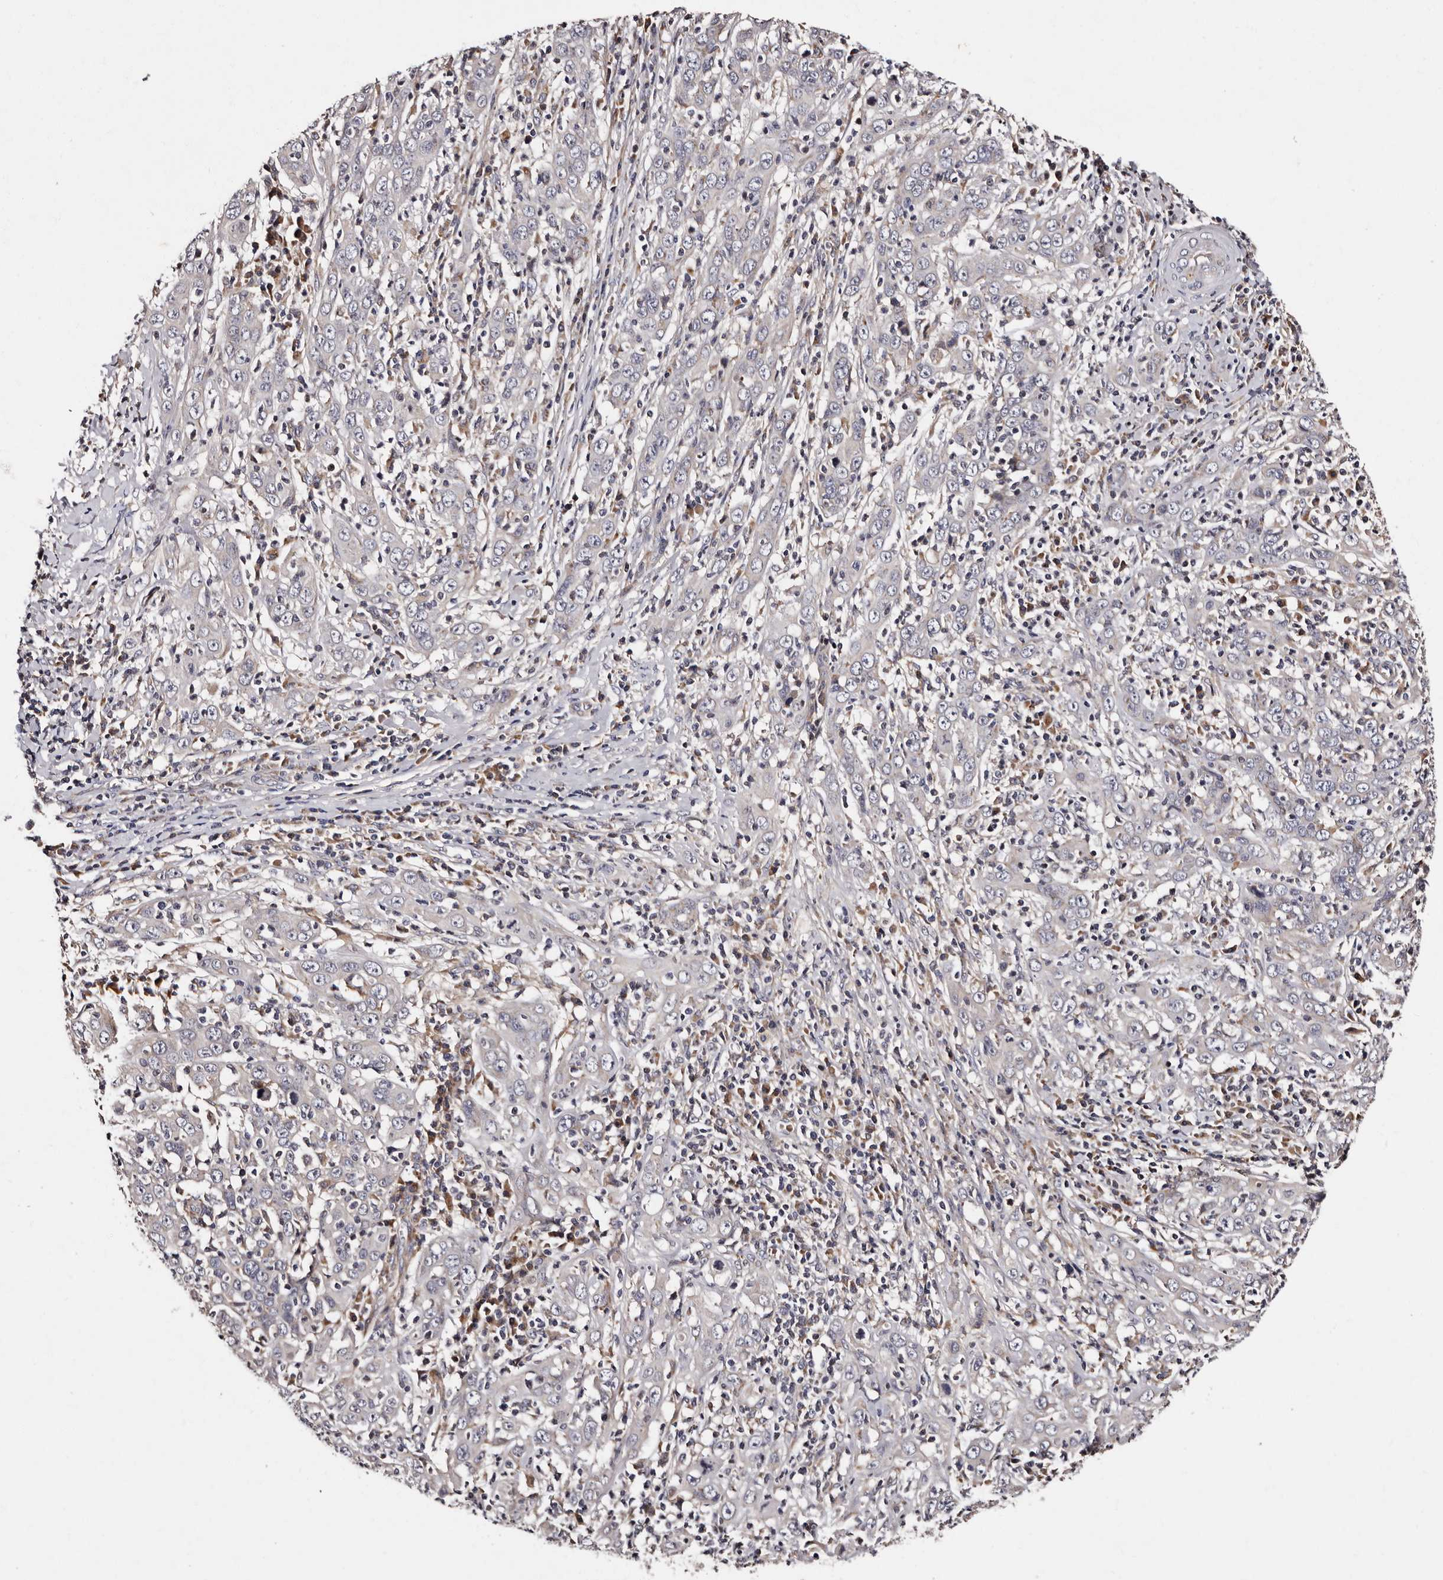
{"staining": {"intensity": "negative", "quantity": "none", "location": "none"}, "tissue": "cervical cancer", "cell_type": "Tumor cells", "image_type": "cancer", "snomed": [{"axis": "morphology", "description": "Squamous cell carcinoma, NOS"}, {"axis": "topography", "description": "Cervix"}], "caption": "There is no significant staining in tumor cells of cervical cancer (squamous cell carcinoma).", "gene": "ADCK5", "patient": {"sex": "female", "age": 46}}